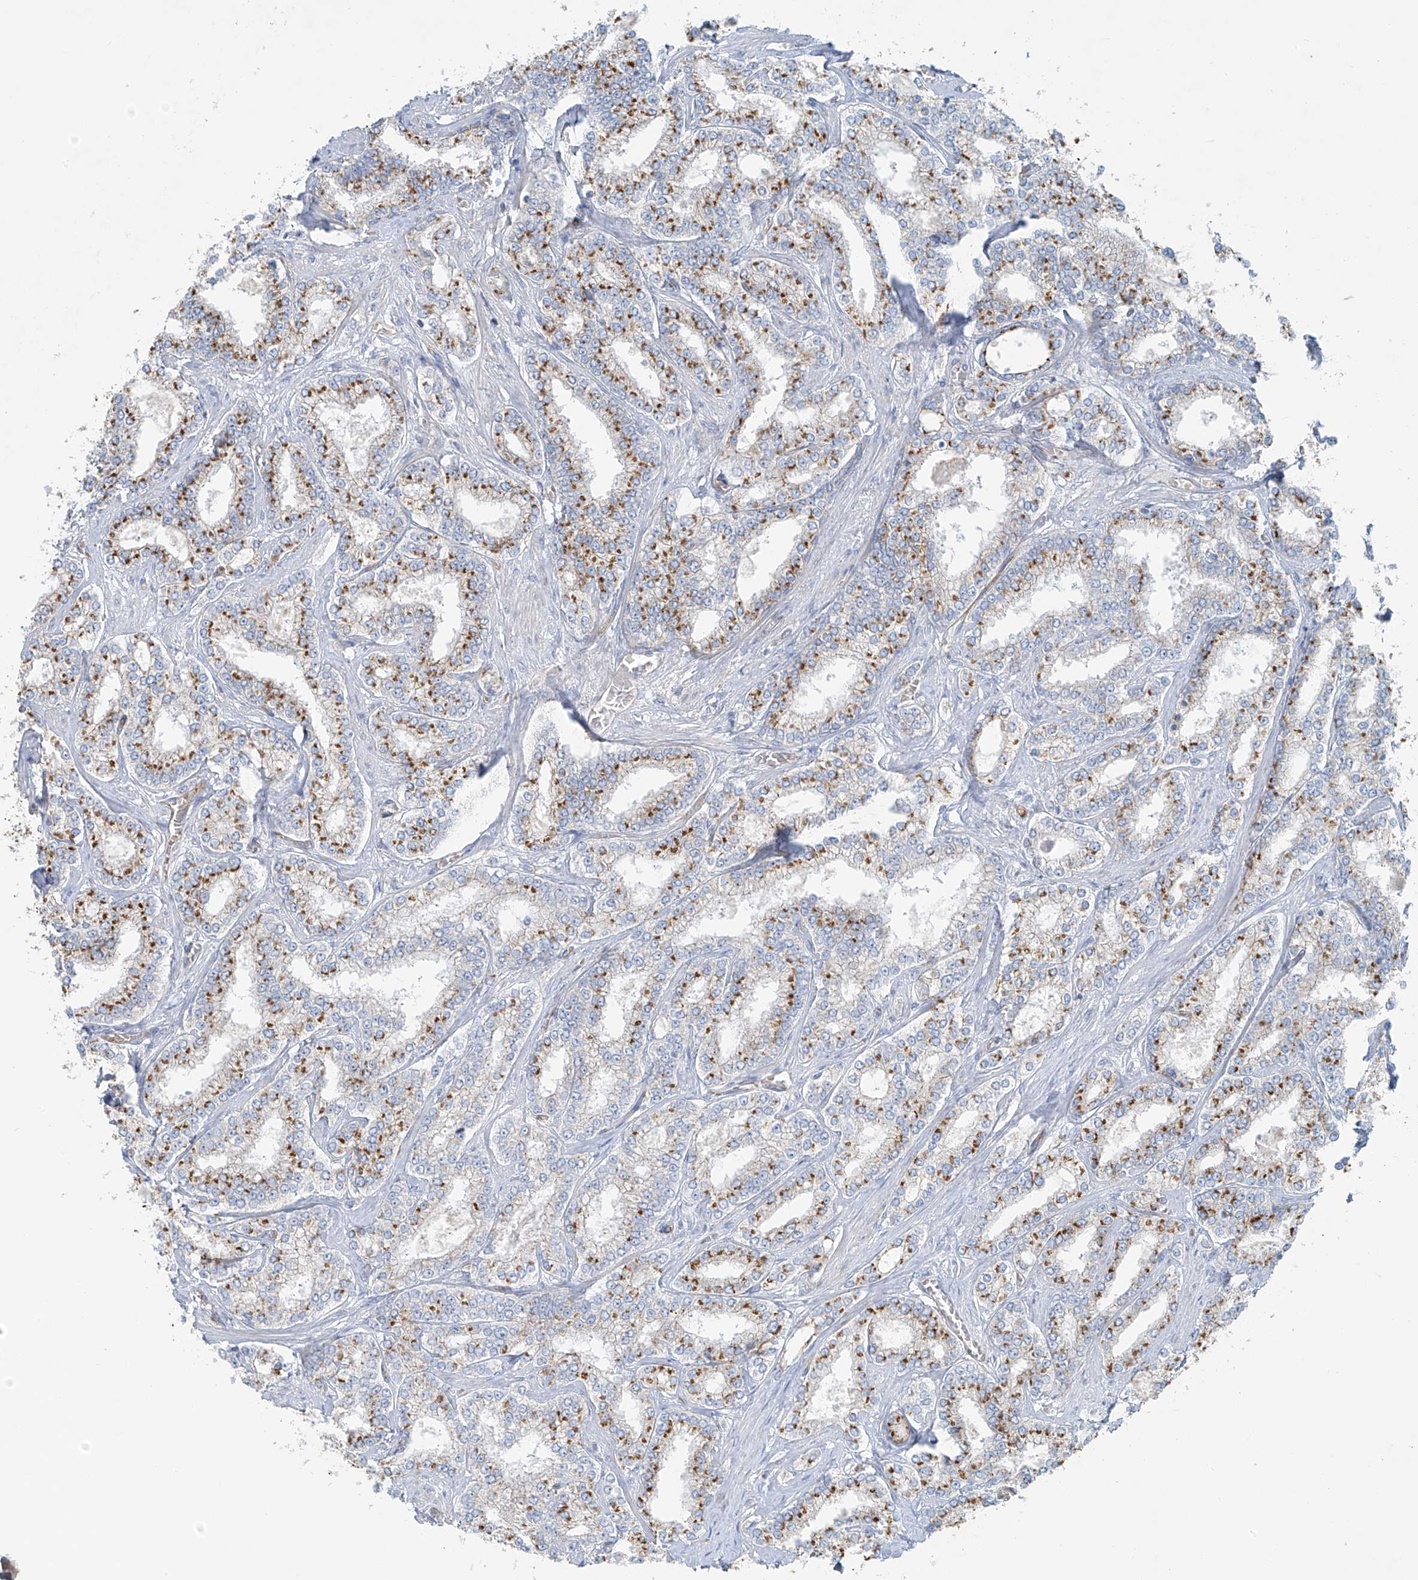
{"staining": {"intensity": "moderate", "quantity": ">75%", "location": "cytoplasmic/membranous"}, "tissue": "prostate cancer", "cell_type": "Tumor cells", "image_type": "cancer", "snomed": [{"axis": "morphology", "description": "Normal tissue, NOS"}, {"axis": "morphology", "description": "Adenocarcinoma, High grade"}, {"axis": "topography", "description": "Prostate"}], "caption": "High-grade adenocarcinoma (prostate) tissue shows moderate cytoplasmic/membranous staining in about >75% of tumor cells The staining was performed using DAB, with brown indicating positive protein expression. Nuclei are stained blue with hematoxylin.", "gene": "VAMP5", "patient": {"sex": "male", "age": 83}}